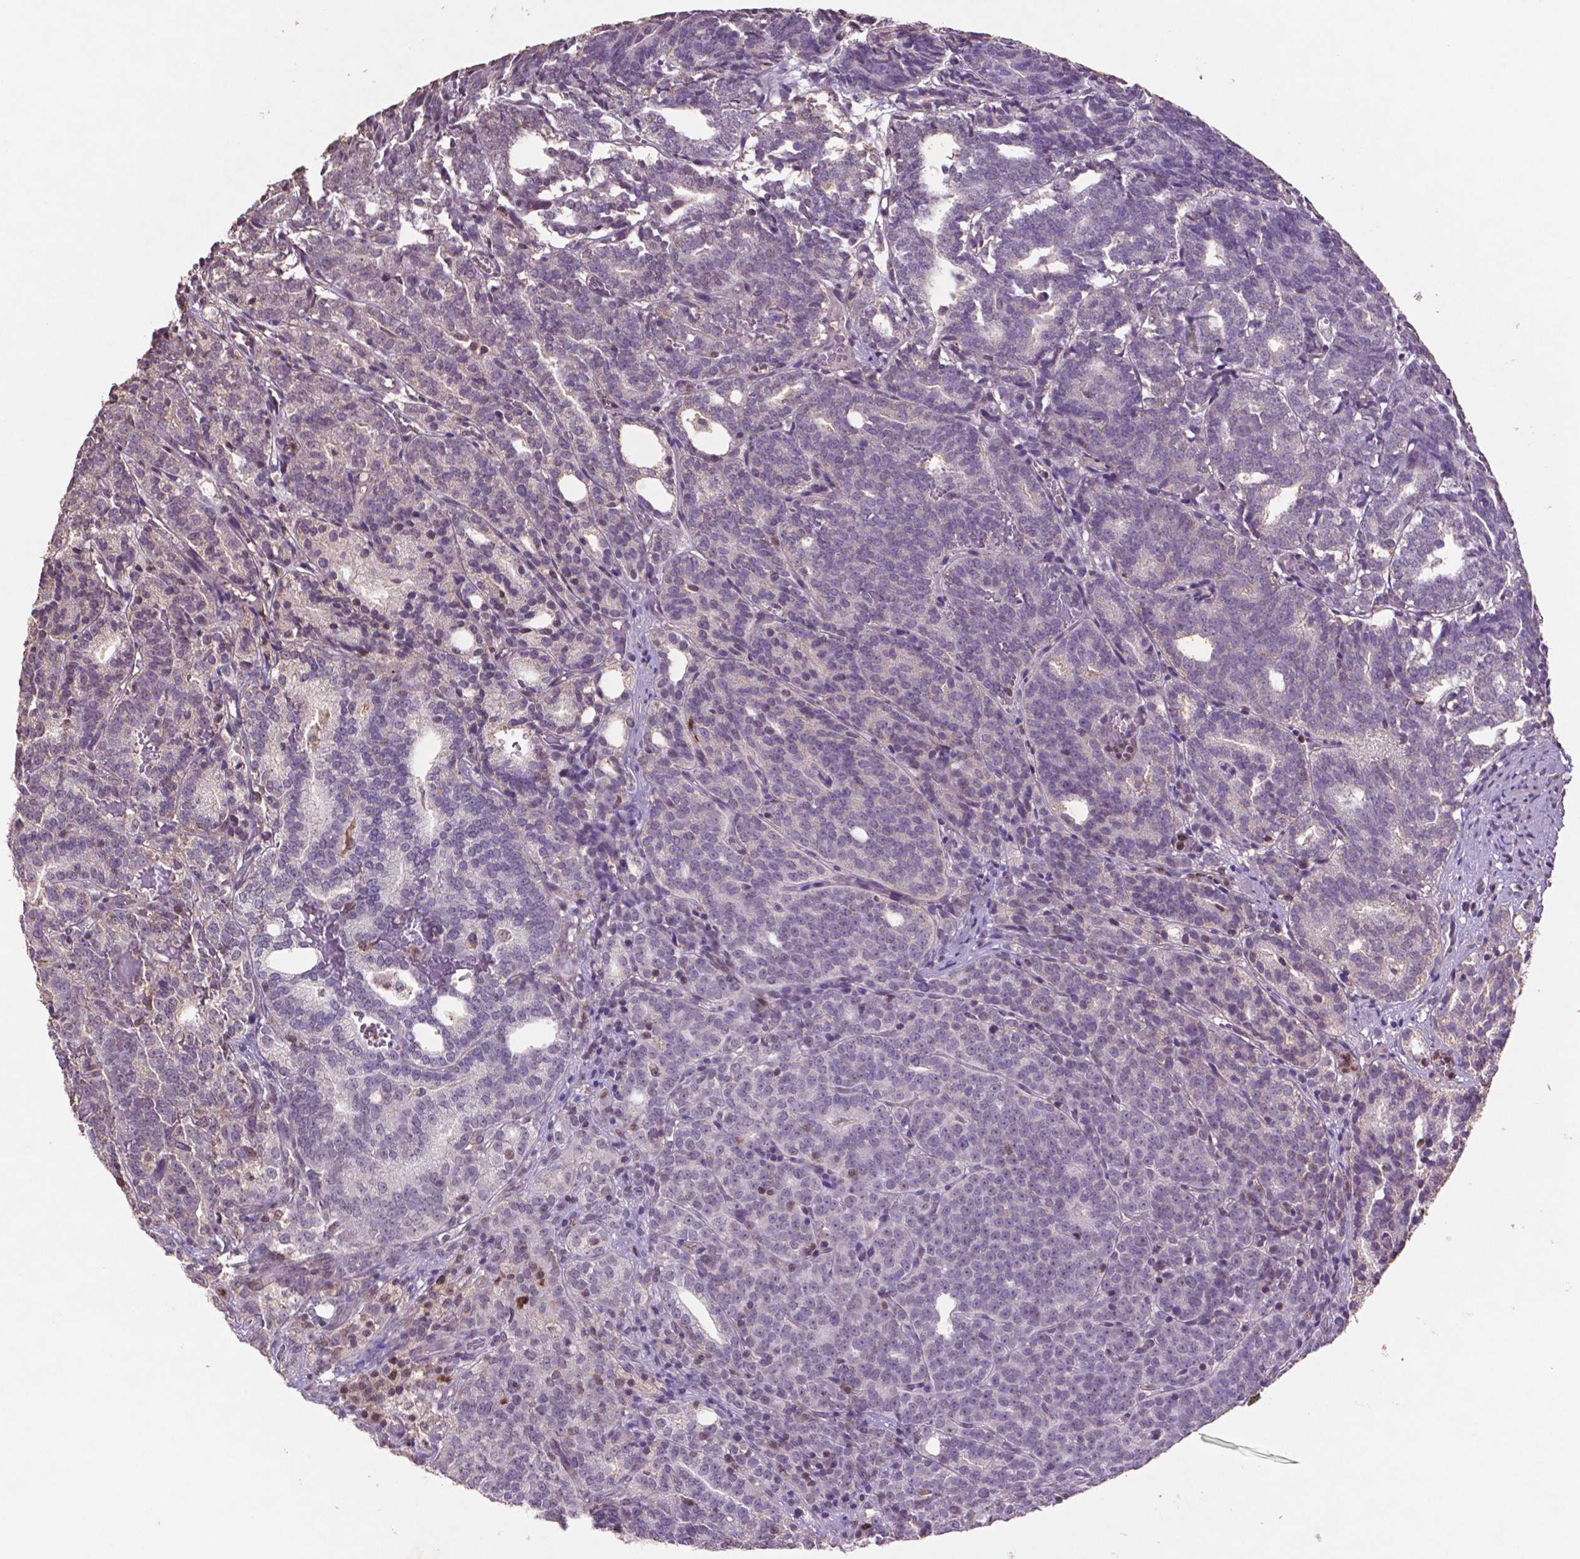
{"staining": {"intensity": "negative", "quantity": "none", "location": "none"}, "tissue": "prostate cancer", "cell_type": "Tumor cells", "image_type": "cancer", "snomed": [{"axis": "morphology", "description": "Adenocarcinoma, High grade"}, {"axis": "topography", "description": "Prostate"}], "caption": "Prostate cancer (high-grade adenocarcinoma) was stained to show a protein in brown. There is no significant positivity in tumor cells.", "gene": "GLRX", "patient": {"sex": "male", "age": 53}}